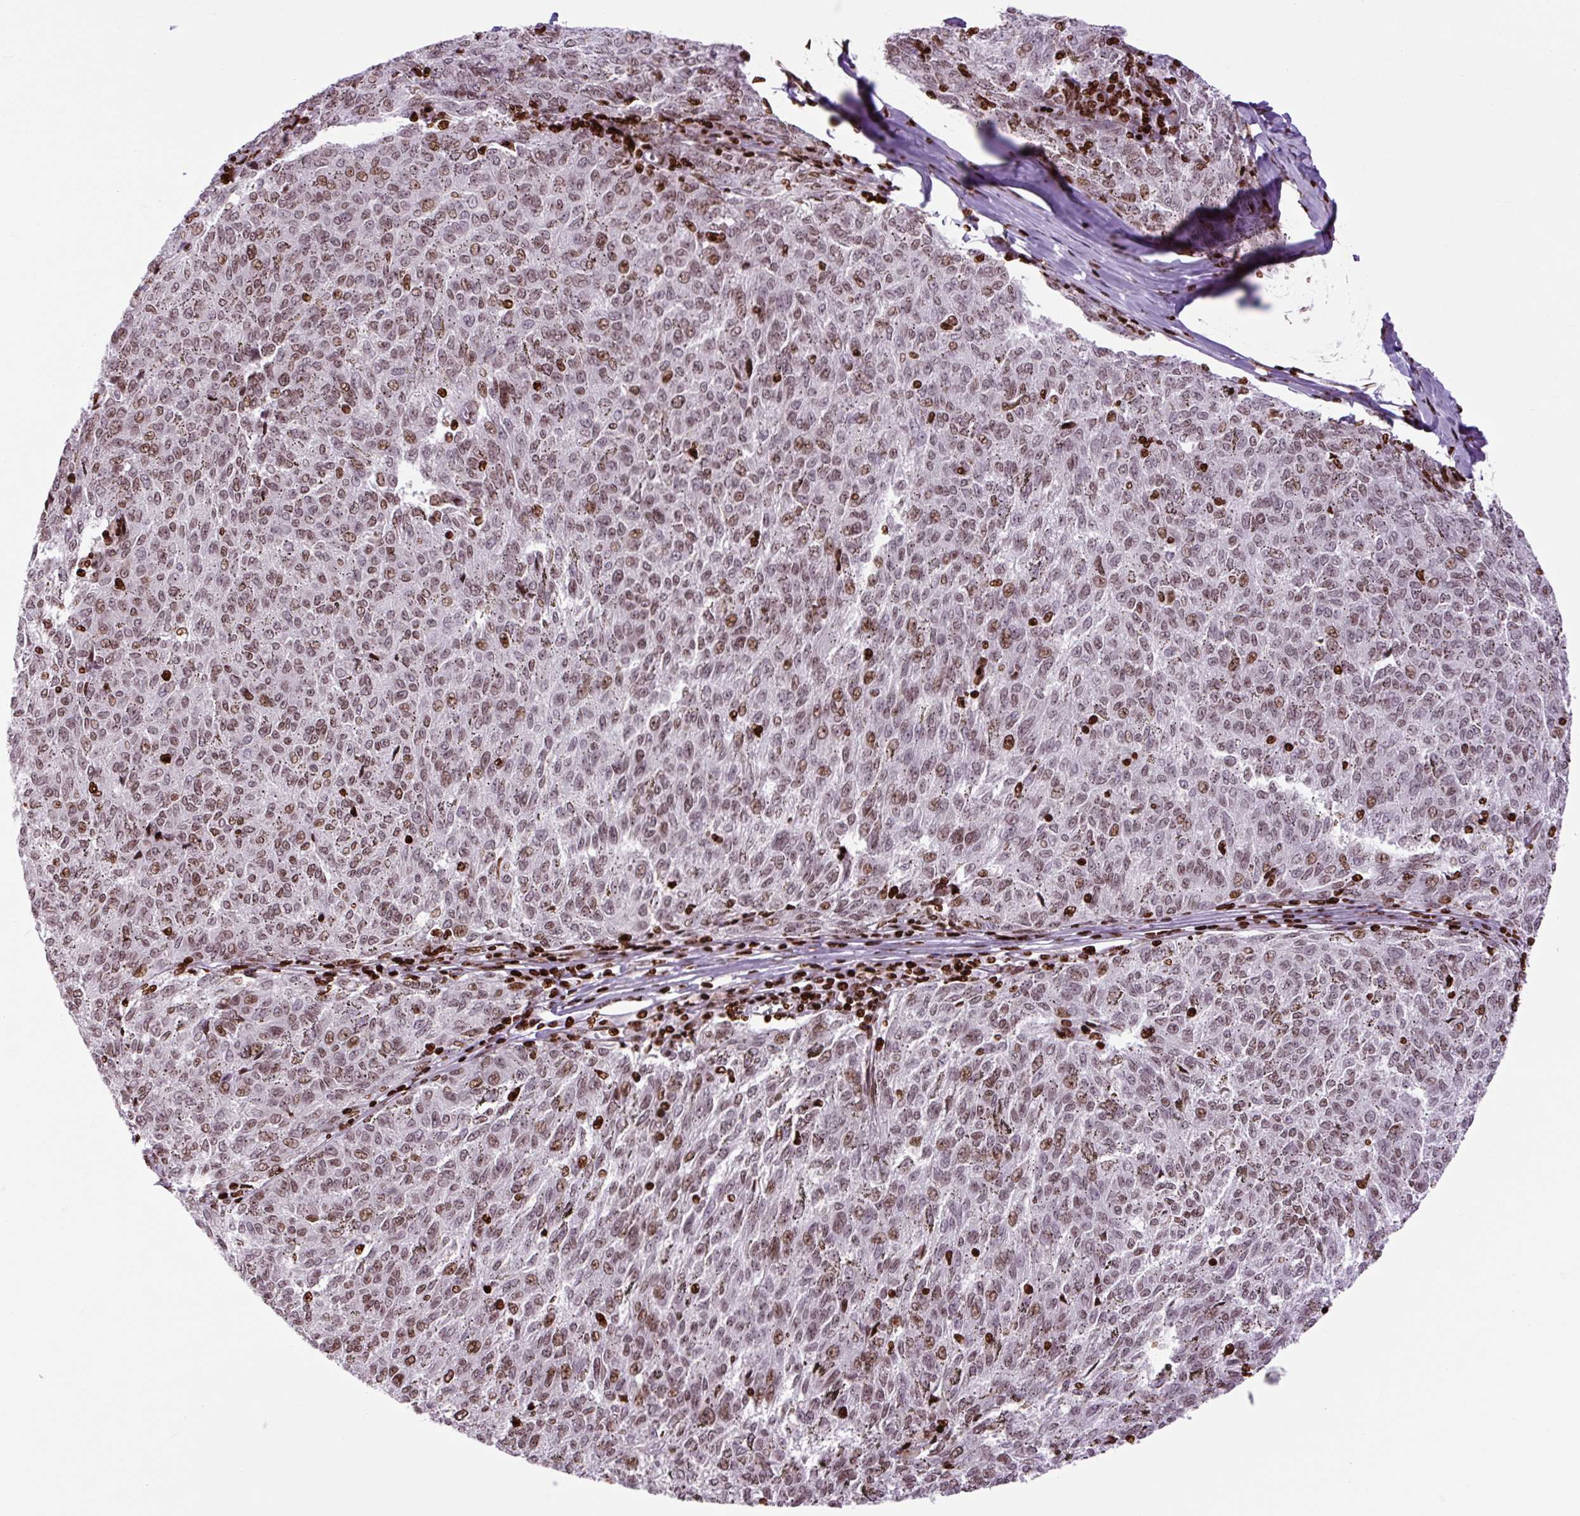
{"staining": {"intensity": "moderate", "quantity": ">75%", "location": "nuclear"}, "tissue": "melanoma", "cell_type": "Tumor cells", "image_type": "cancer", "snomed": [{"axis": "morphology", "description": "Malignant melanoma, NOS"}, {"axis": "topography", "description": "Skin"}], "caption": "Melanoma stained with a protein marker shows moderate staining in tumor cells.", "gene": "H1-3", "patient": {"sex": "female", "age": 72}}